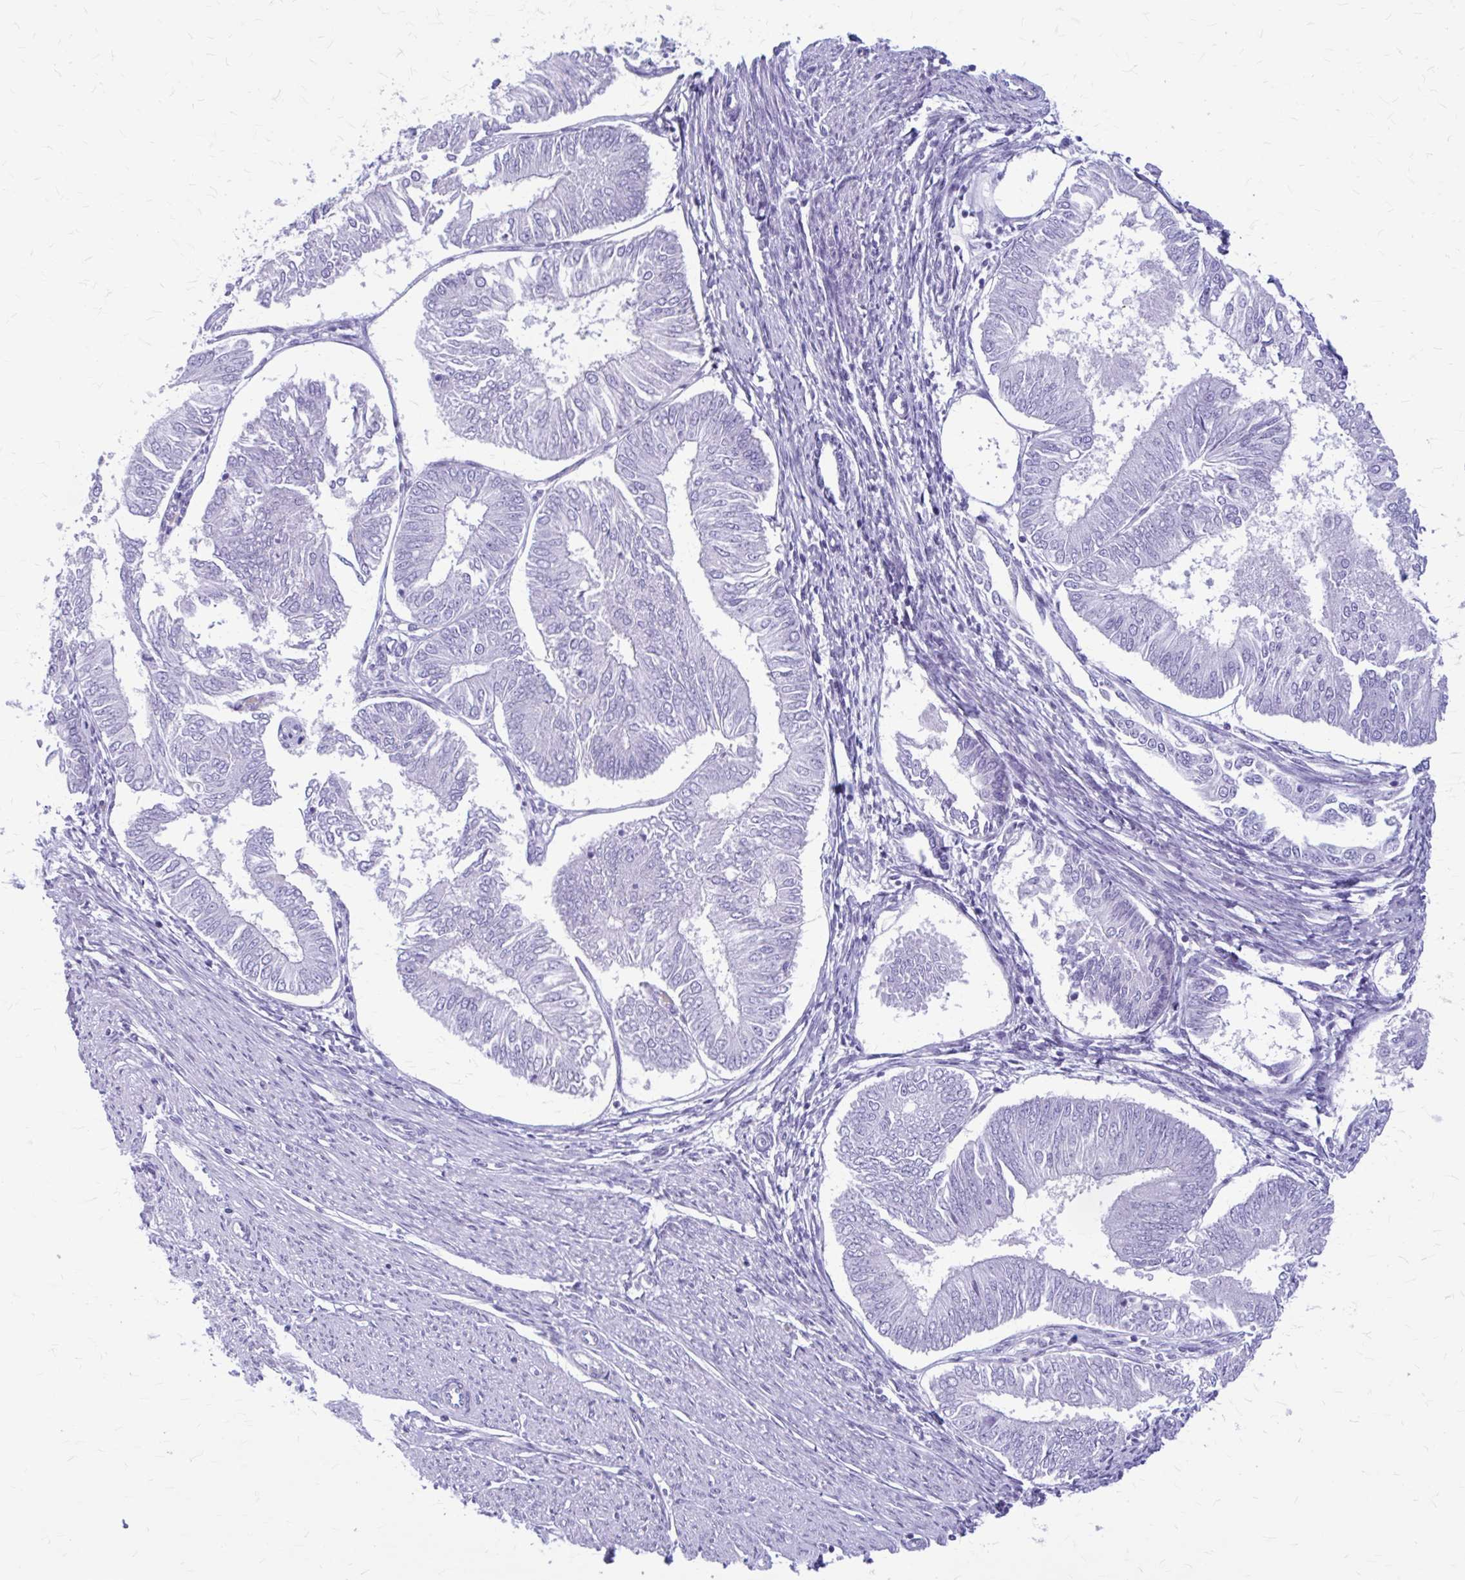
{"staining": {"intensity": "negative", "quantity": "none", "location": "none"}, "tissue": "endometrial cancer", "cell_type": "Tumor cells", "image_type": "cancer", "snomed": [{"axis": "morphology", "description": "Adenocarcinoma, NOS"}, {"axis": "topography", "description": "Endometrium"}], "caption": "The image shows no staining of tumor cells in endometrial cancer (adenocarcinoma).", "gene": "KLHDC7A", "patient": {"sex": "female", "age": 58}}